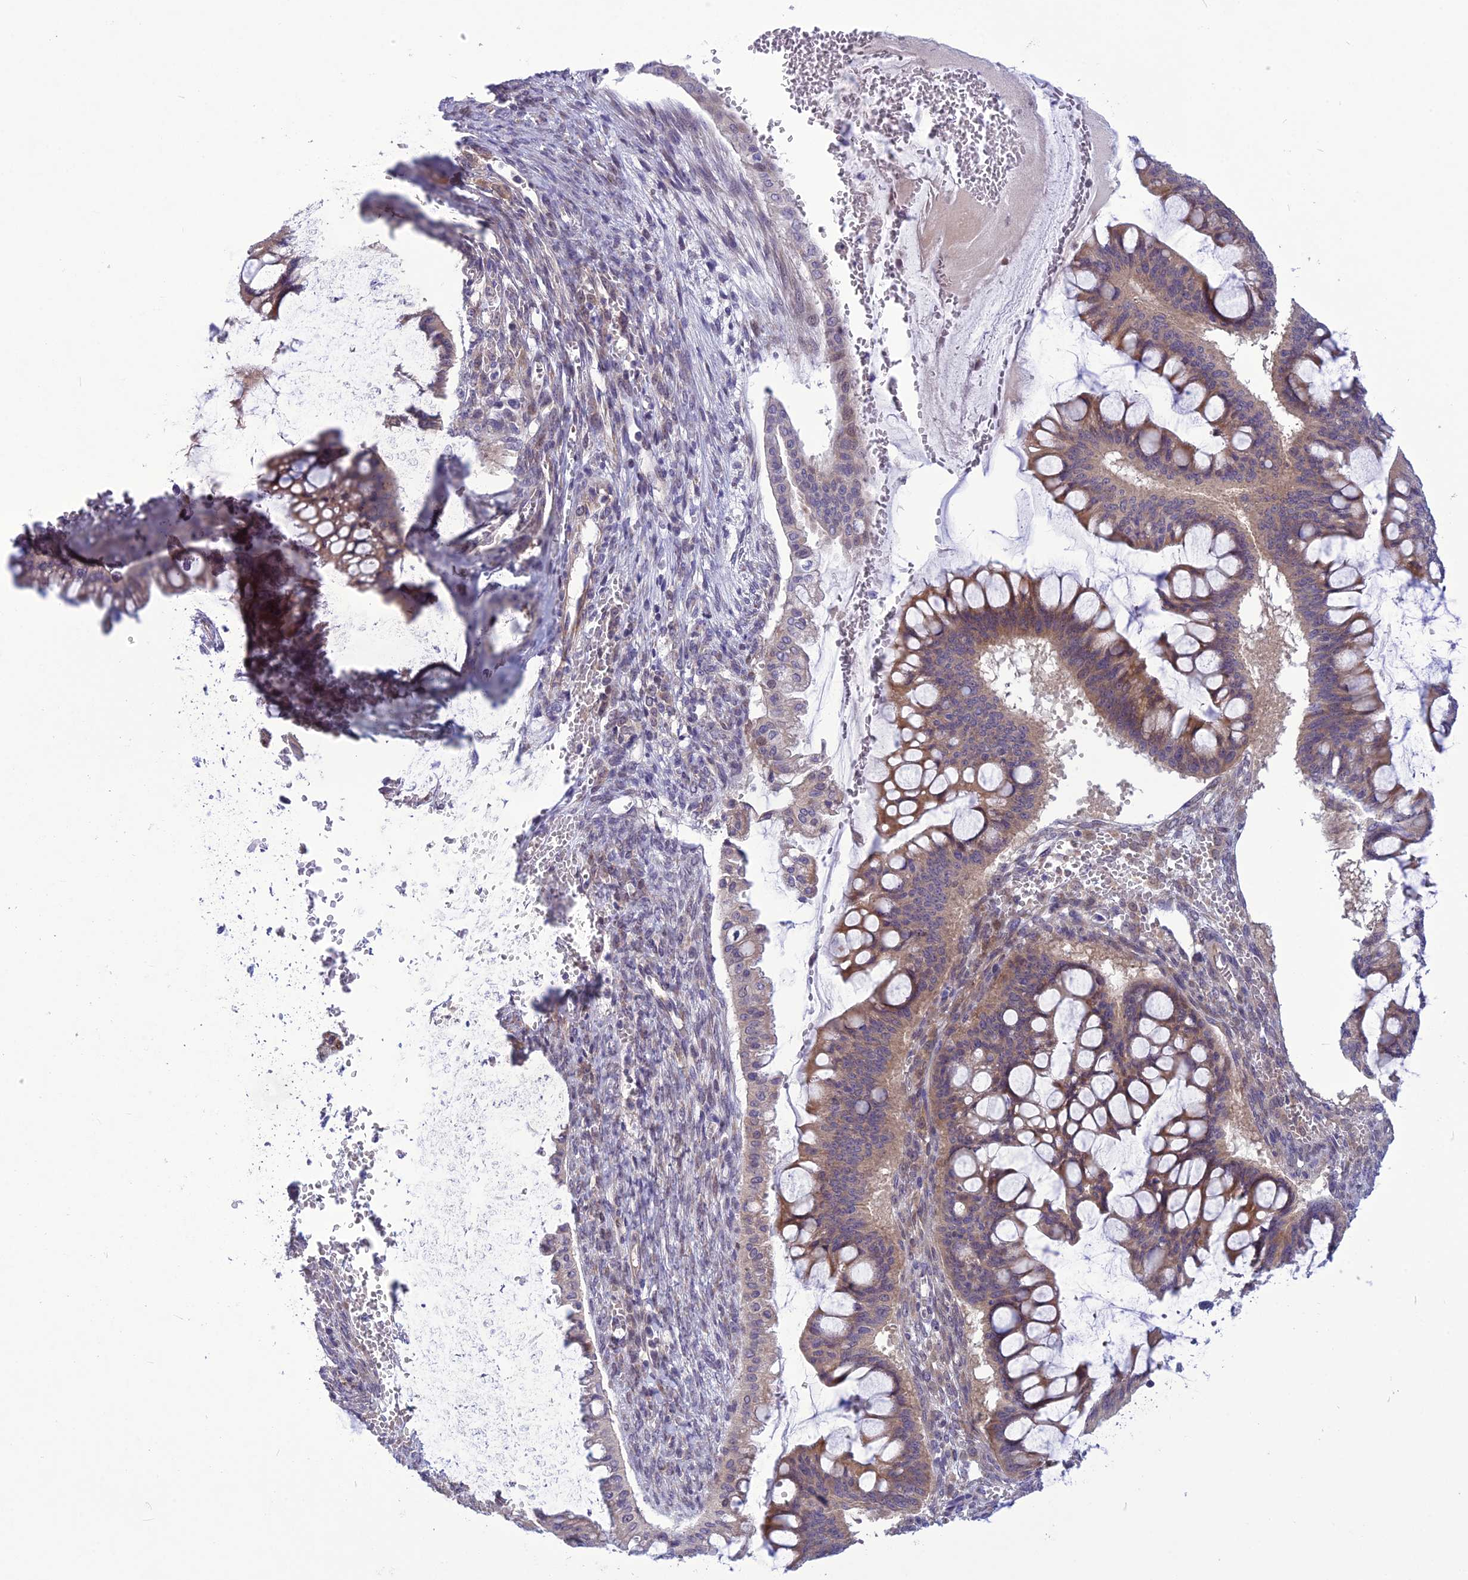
{"staining": {"intensity": "moderate", "quantity": "25%-75%", "location": "cytoplasmic/membranous"}, "tissue": "ovarian cancer", "cell_type": "Tumor cells", "image_type": "cancer", "snomed": [{"axis": "morphology", "description": "Cystadenocarcinoma, mucinous, NOS"}, {"axis": "topography", "description": "Ovary"}], "caption": "Immunohistochemical staining of human ovarian cancer (mucinous cystadenocarcinoma) displays medium levels of moderate cytoplasmic/membranous expression in approximately 25%-75% of tumor cells.", "gene": "PSMF1", "patient": {"sex": "female", "age": 73}}